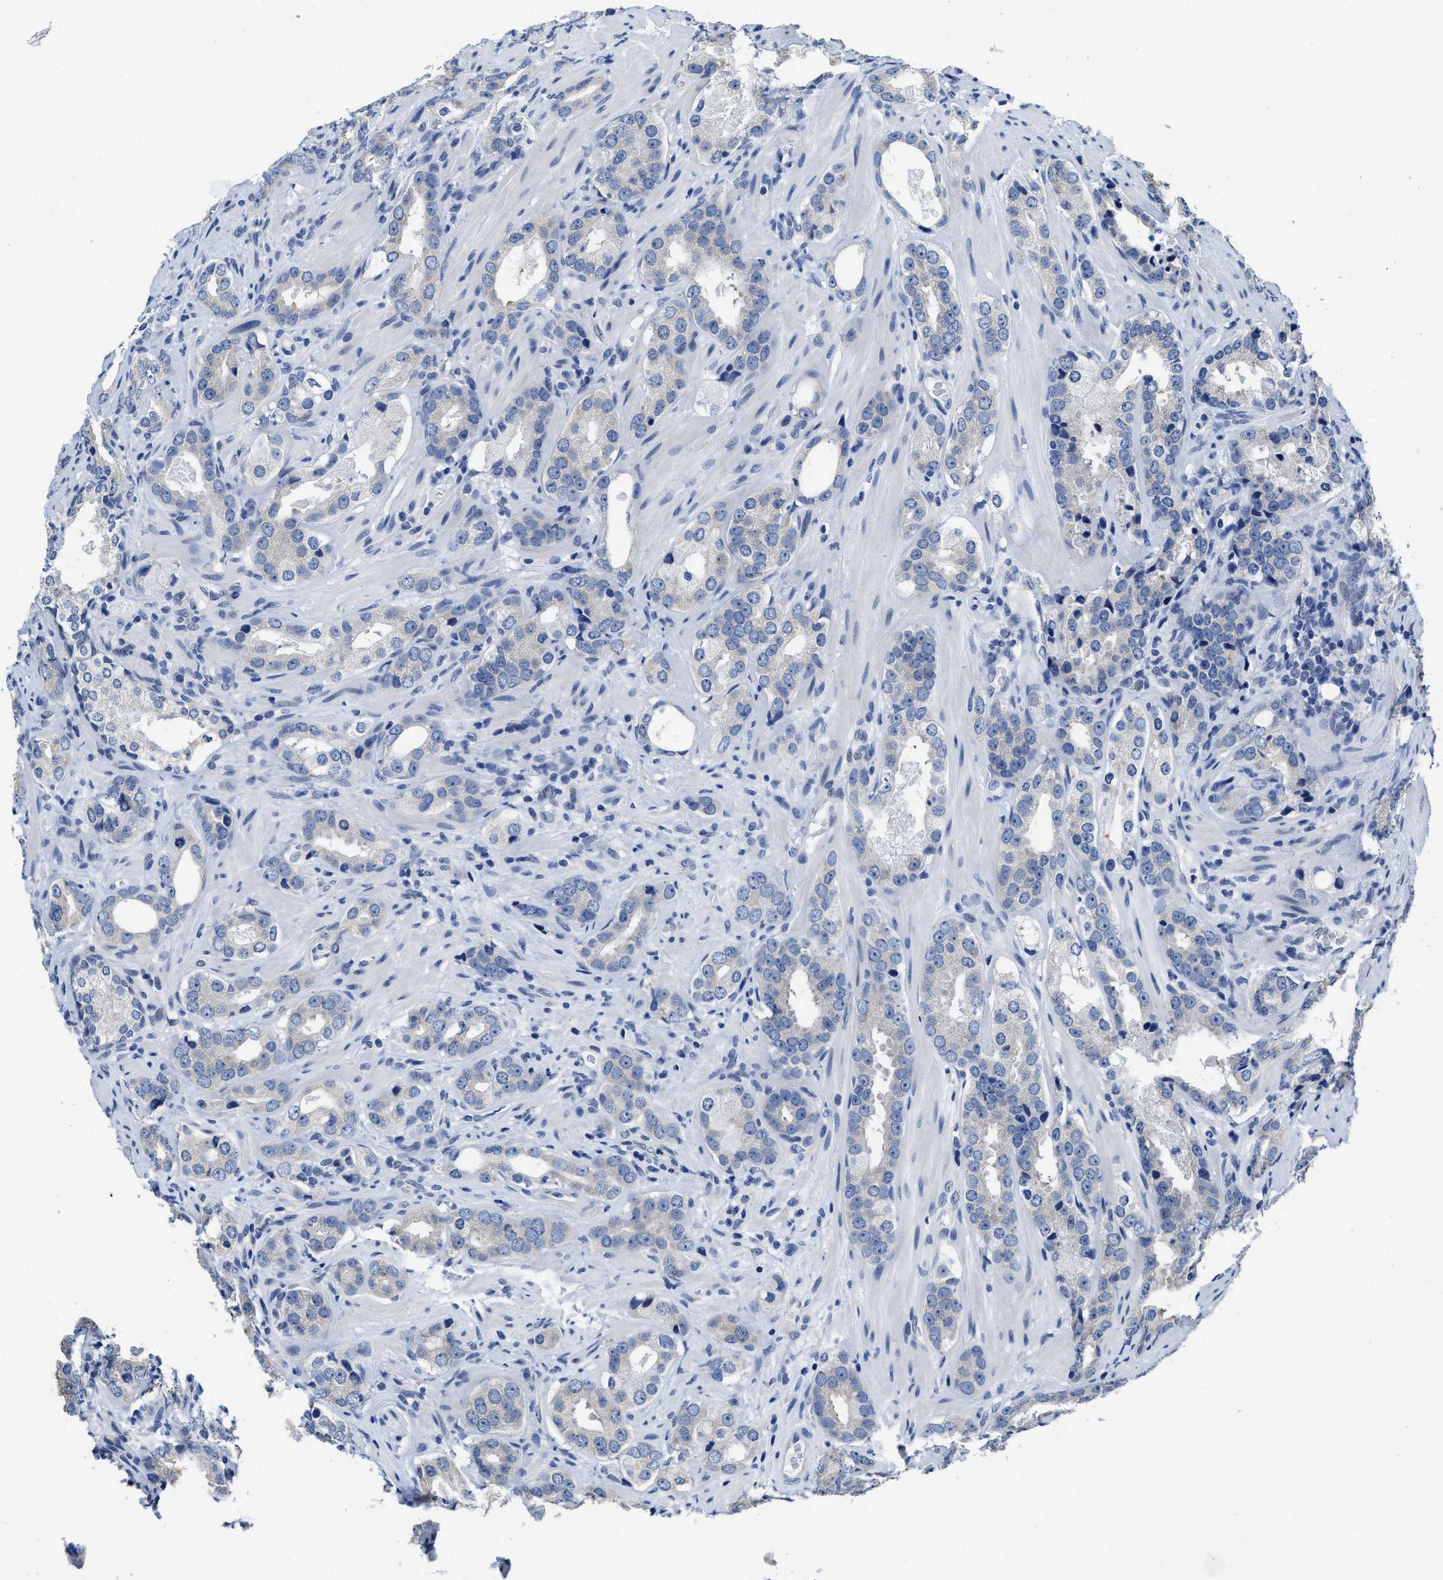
{"staining": {"intensity": "negative", "quantity": "none", "location": "none"}, "tissue": "prostate cancer", "cell_type": "Tumor cells", "image_type": "cancer", "snomed": [{"axis": "morphology", "description": "Adenocarcinoma, High grade"}, {"axis": "topography", "description": "Prostate"}], "caption": "Immunohistochemistry (IHC) image of neoplastic tissue: prostate high-grade adenocarcinoma stained with DAB (3,3'-diaminobenzidine) reveals no significant protein staining in tumor cells.", "gene": "HOOK1", "patient": {"sex": "male", "age": 63}}